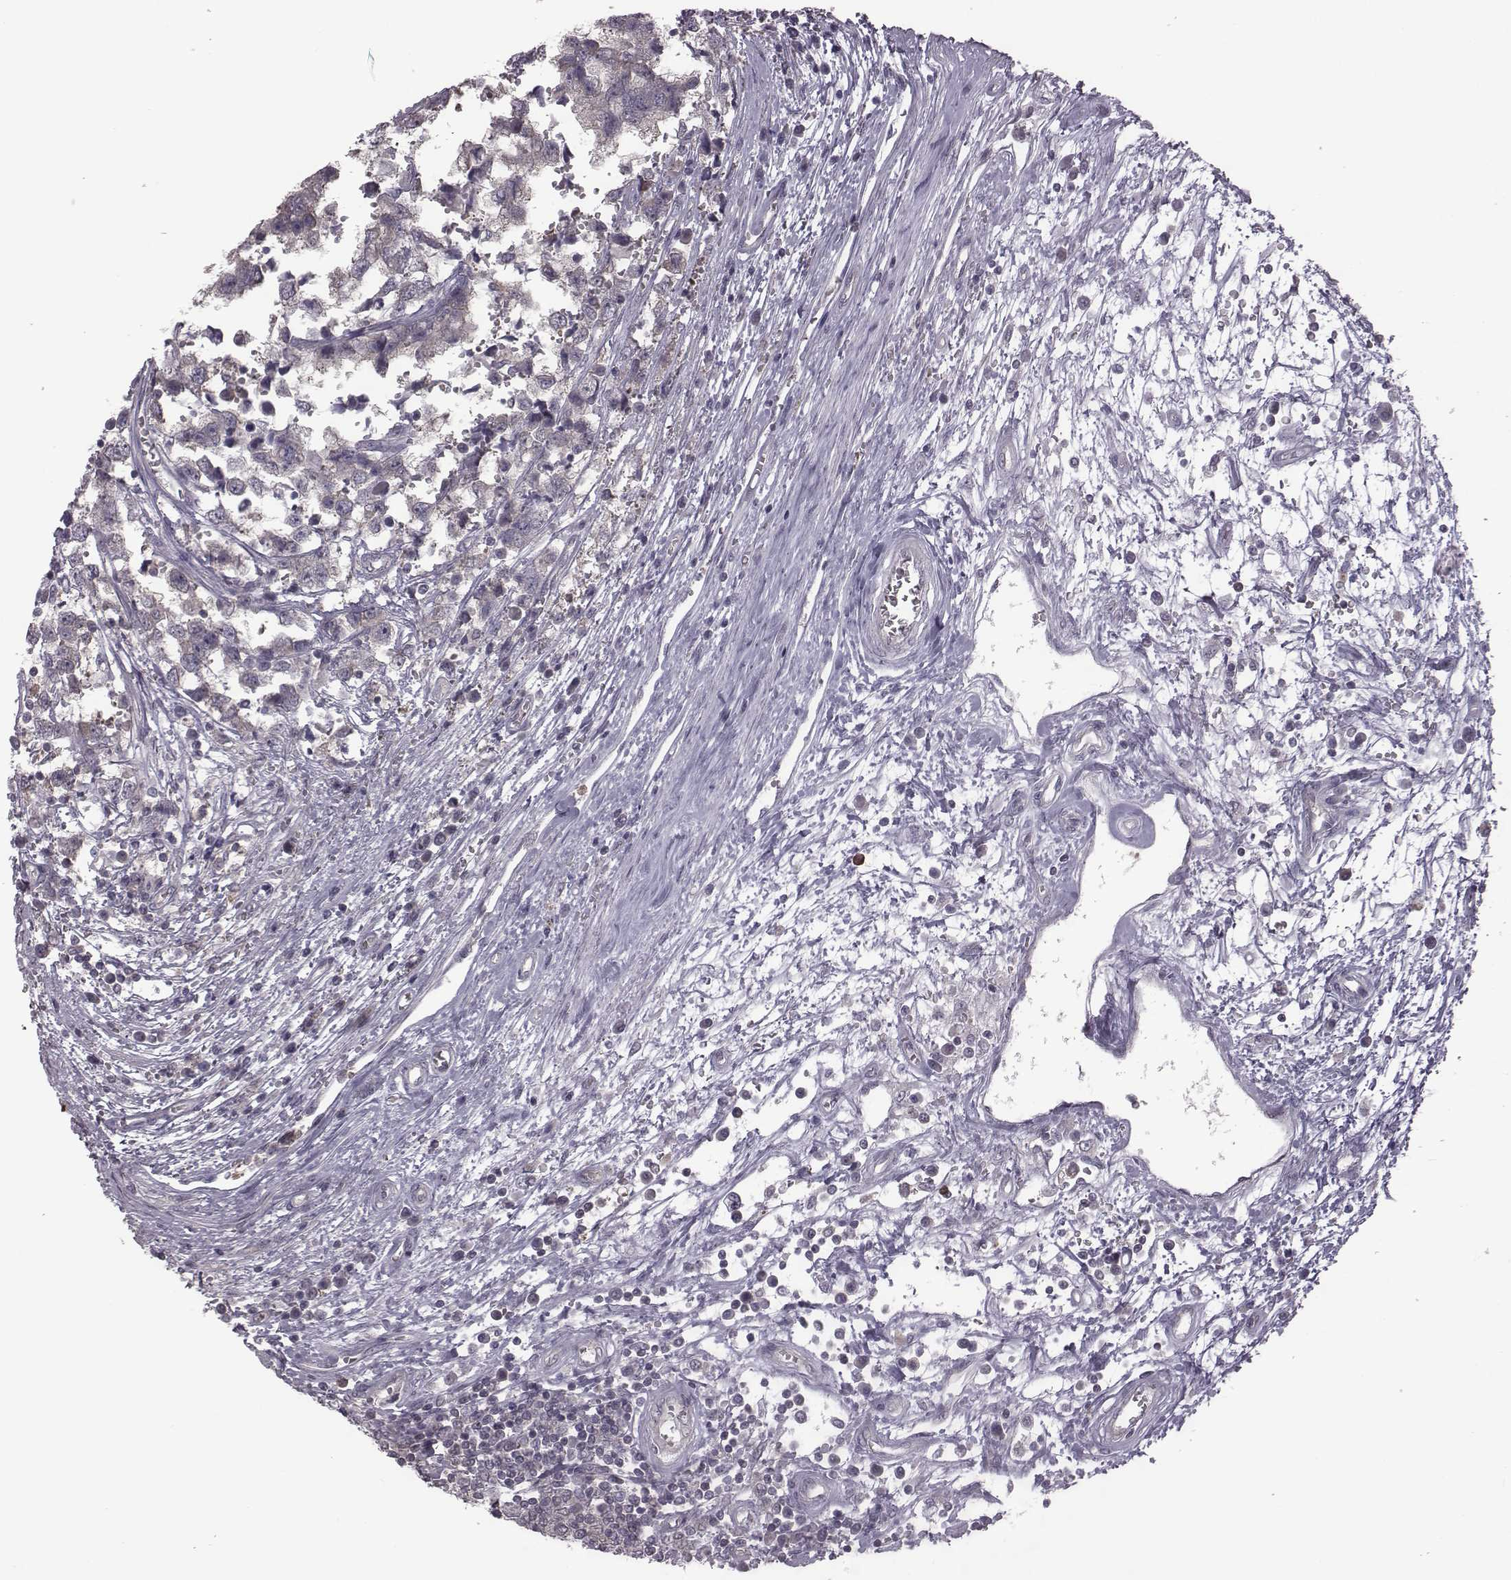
{"staining": {"intensity": "negative", "quantity": "none", "location": "none"}, "tissue": "testis cancer", "cell_type": "Tumor cells", "image_type": "cancer", "snomed": [{"axis": "morphology", "description": "Normal tissue, NOS"}, {"axis": "morphology", "description": "Seminoma, NOS"}, {"axis": "topography", "description": "Testis"}, {"axis": "topography", "description": "Epididymis"}], "caption": "Immunohistochemistry image of neoplastic tissue: human seminoma (testis) stained with DAB shows no significant protein staining in tumor cells. (DAB (3,3'-diaminobenzidine) IHC, high magnification).", "gene": "BICDL1", "patient": {"sex": "male", "age": 34}}